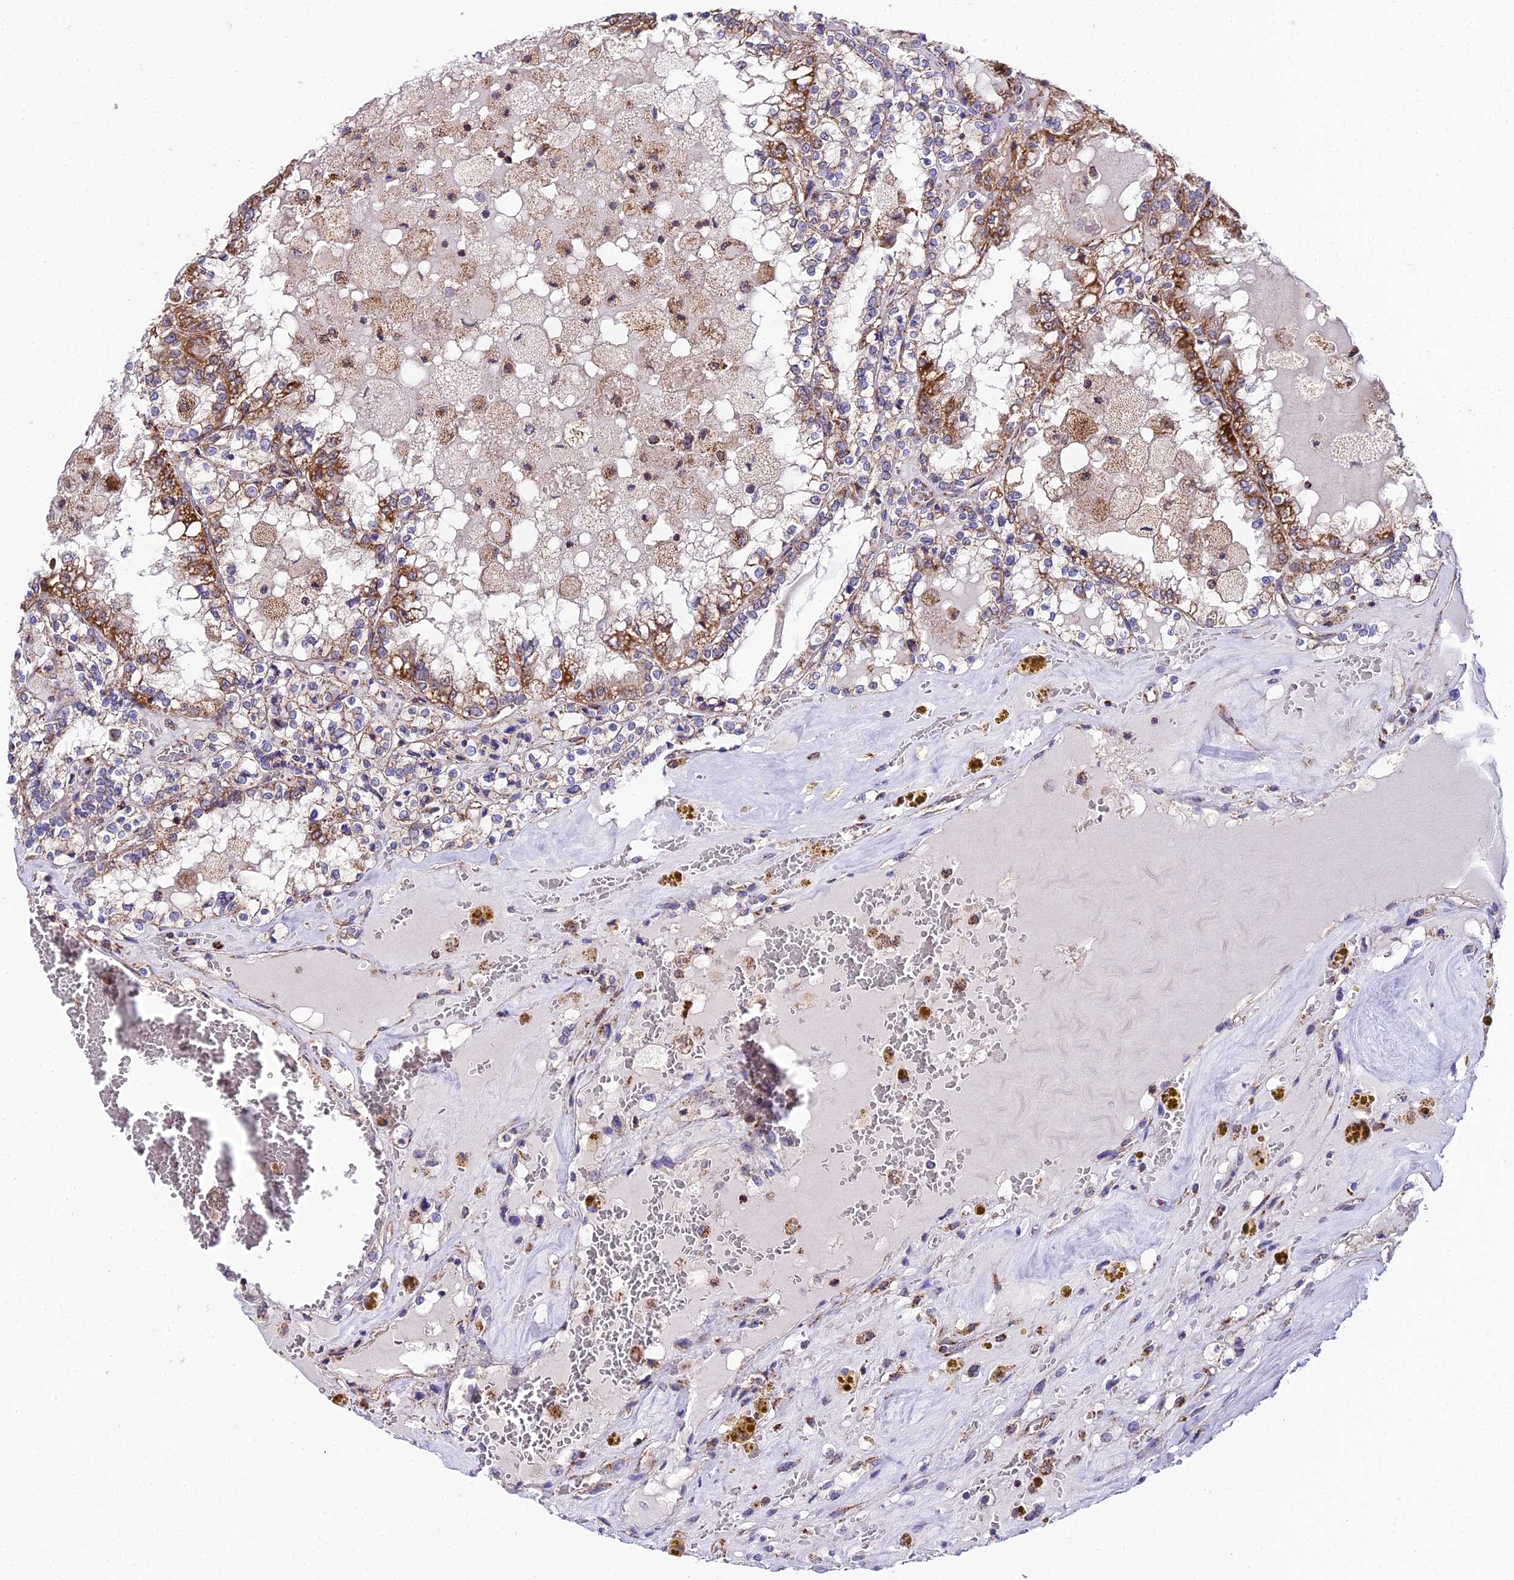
{"staining": {"intensity": "strong", "quantity": "25%-75%", "location": "cytoplasmic/membranous"}, "tissue": "renal cancer", "cell_type": "Tumor cells", "image_type": "cancer", "snomed": [{"axis": "morphology", "description": "Adenocarcinoma, NOS"}, {"axis": "topography", "description": "Kidney"}], "caption": "Strong cytoplasmic/membranous positivity is identified in about 25%-75% of tumor cells in renal cancer (adenocarcinoma).", "gene": "PSMD2", "patient": {"sex": "female", "age": 56}}